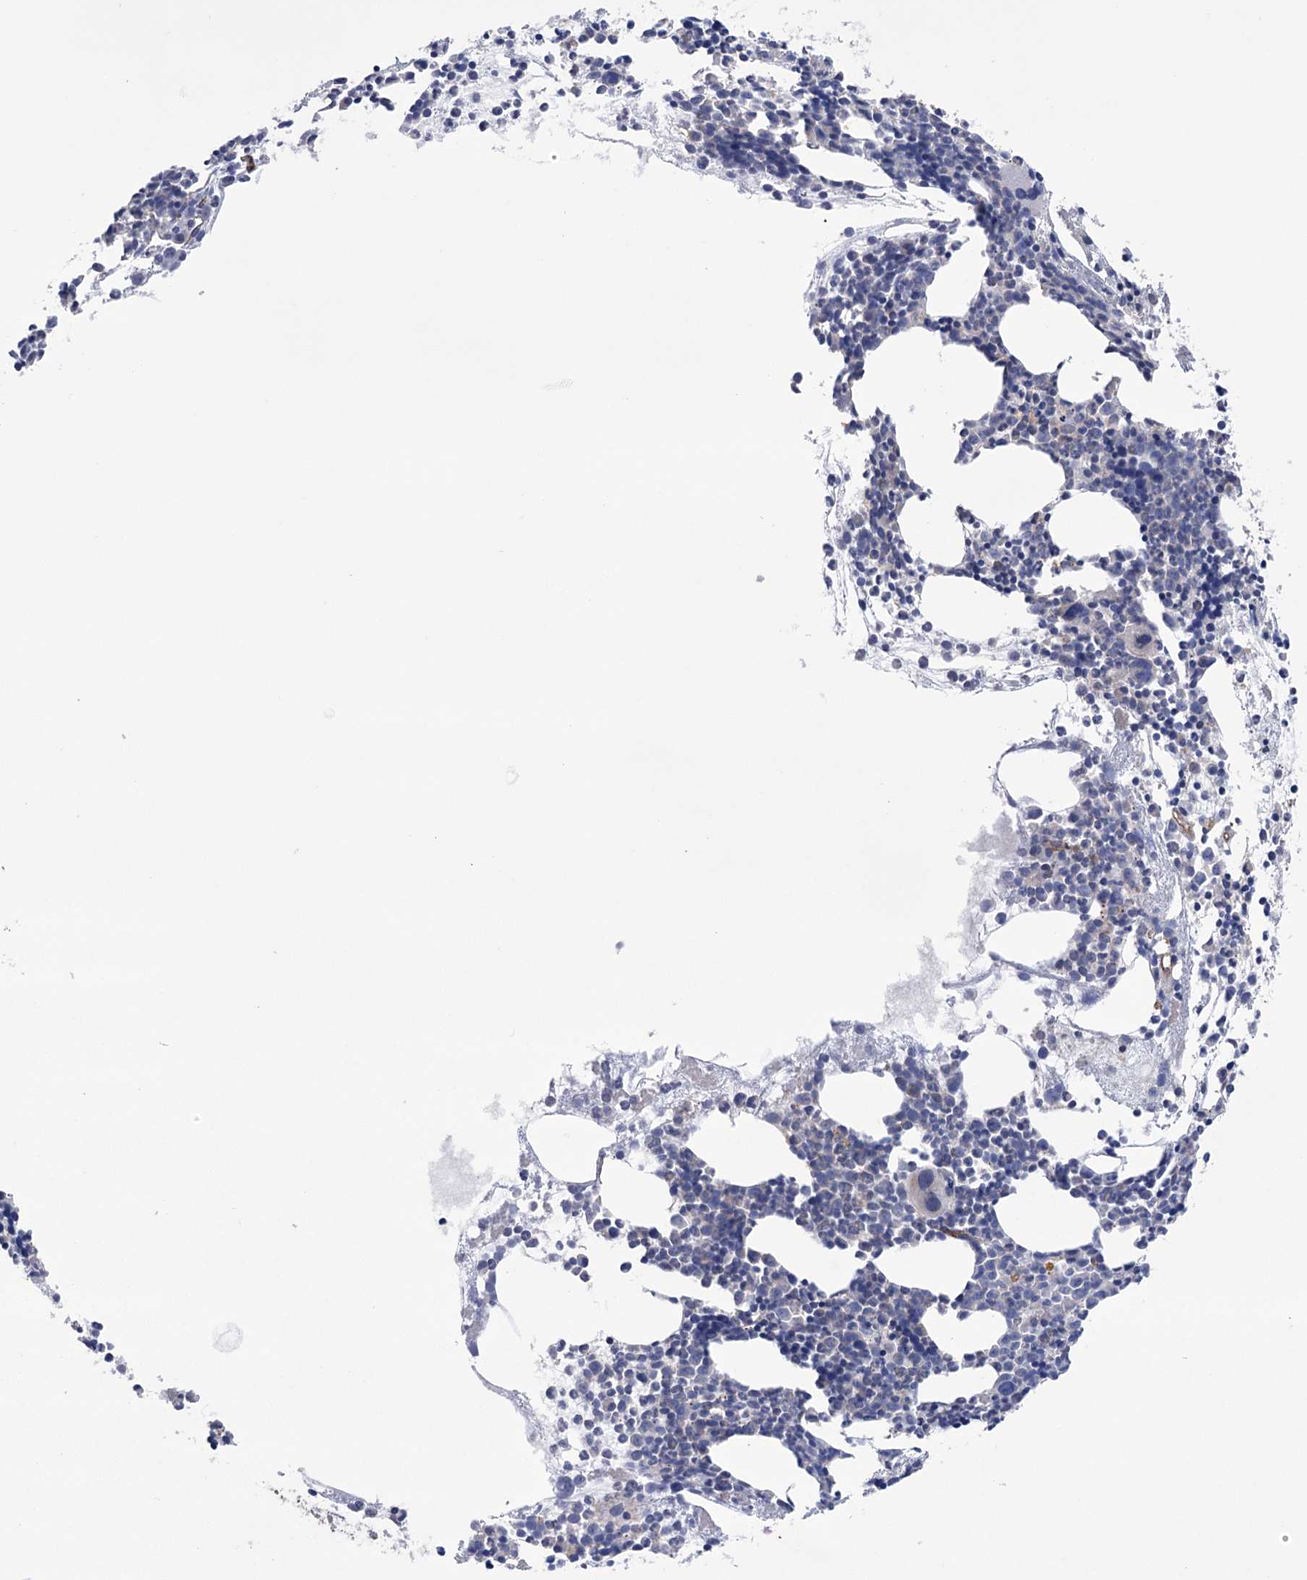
{"staining": {"intensity": "weak", "quantity": "<25%", "location": "cytoplasmic/membranous"}, "tissue": "bone marrow", "cell_type": "Hematopoietic cells", "image_type": "normal", "snomed": [{"axis": "morphology", "description": "Normal tissue, NOS"}, {"axis": "topography", "description": "Bone marrow"}], "caption": "Hematopoietic cells are negative for brown protein staining in benign bone marrow. (Brightfield microscopy of DAB IHC at high magnification).", "gene": "TRIM71", "patient": {"sex": "female", "age": 89}}